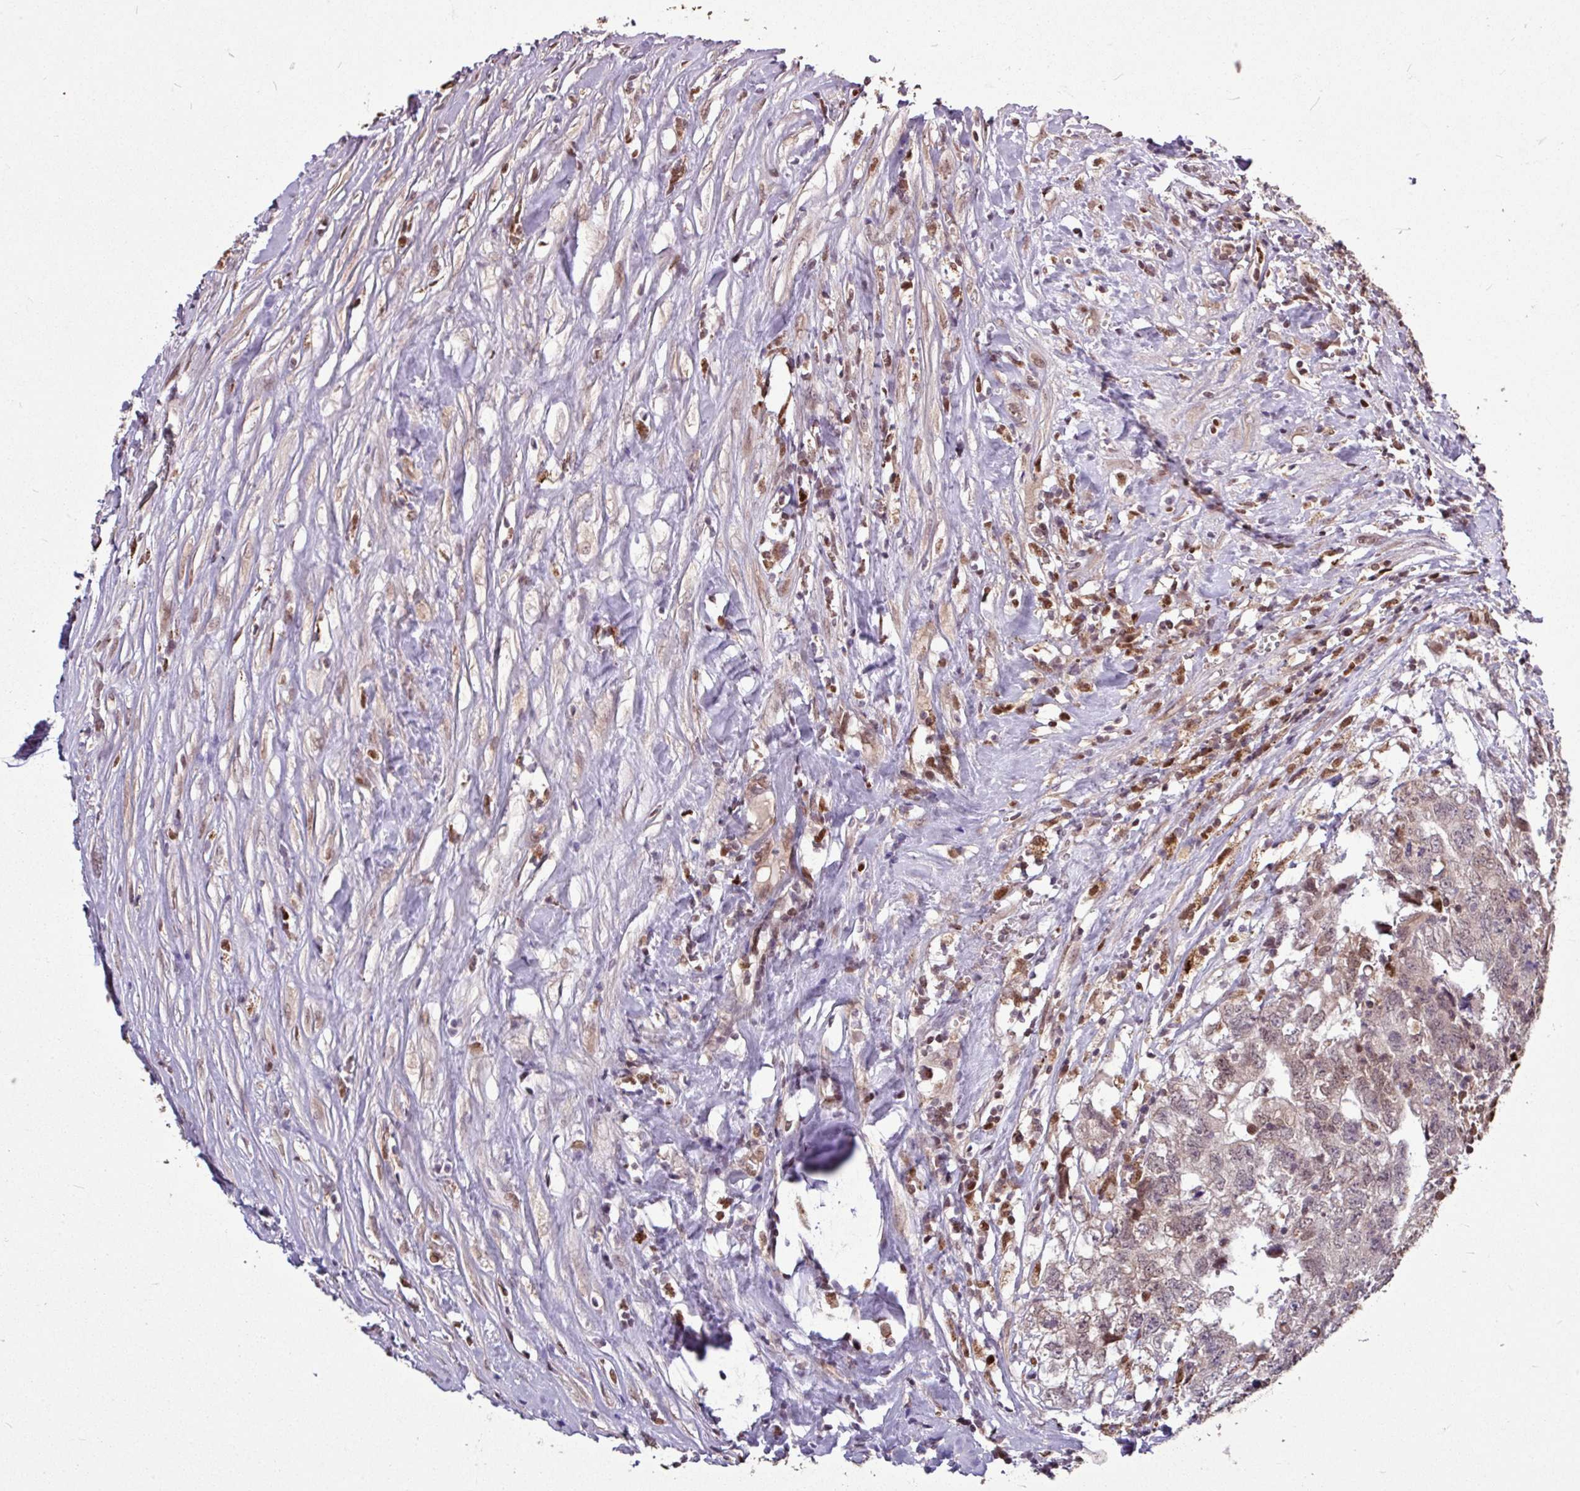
{"staining": {"intensity": "weak", "quantity": ">75%", "location": "cytoplasmic/membranous,nuclear"}, "tissue": "testis cancer", "cell_type": "Tumor cells", "image_type": "cancer", "snomed": [{"axis": "morphology", "description": "Seminoma, NOS"}, {"axis": "morphology", "description": "Carcinoma, Embryonal, NOS"}, {"axis": "topography", "description": "Testis"}], "caption": "Testis embryonal carcinoma was stained to show a protein in brown. There is low levels of weak cytoplasmic/membranous and nuclear staining in about >75% of tumor cells.", "gene": "SKIC2", "patient": {"sex": "male", "age": 29}}